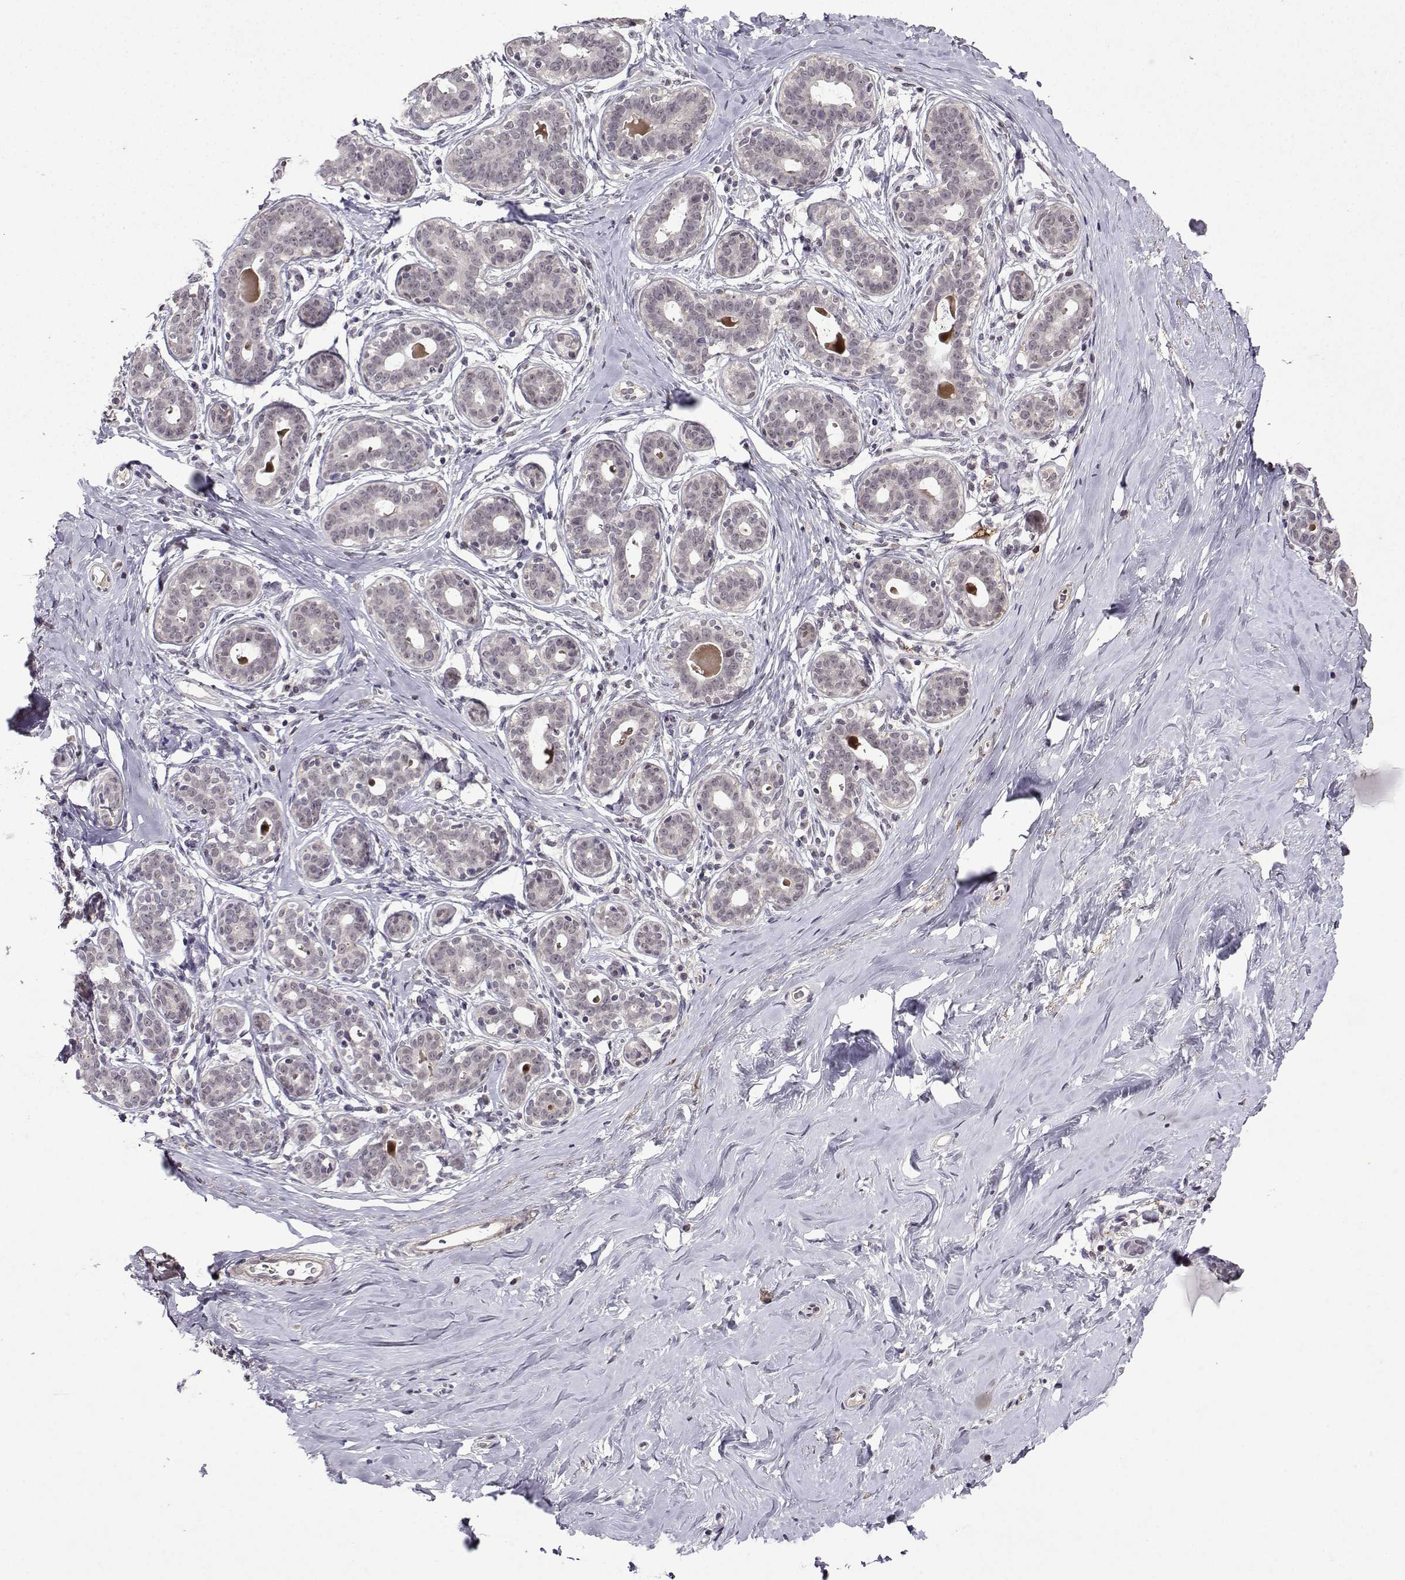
{"staining": {"intensity": "negative", "quantity": "none", "location": "none"}, "tissue": "breast", "cell_type": "Adipocytes", "image_type": "normal", "snomed": [{"axis": "morphology", "description": "Normal tissue, NOS"}, {"axis": "topography", "description": "Skin"}, {"axis": "topography", "description": "Breast"}], "caption": "Immunohistochemical staining of unremarkable human breast shows no significant staining in adipocytes. (Brightfield microscopy of DAB (3,3'-diaminobenzidine) immunohistochemistry (IHC) at high magnification).", "gene": "CCL28", "patient": {"sex": "female", "age": 43}}